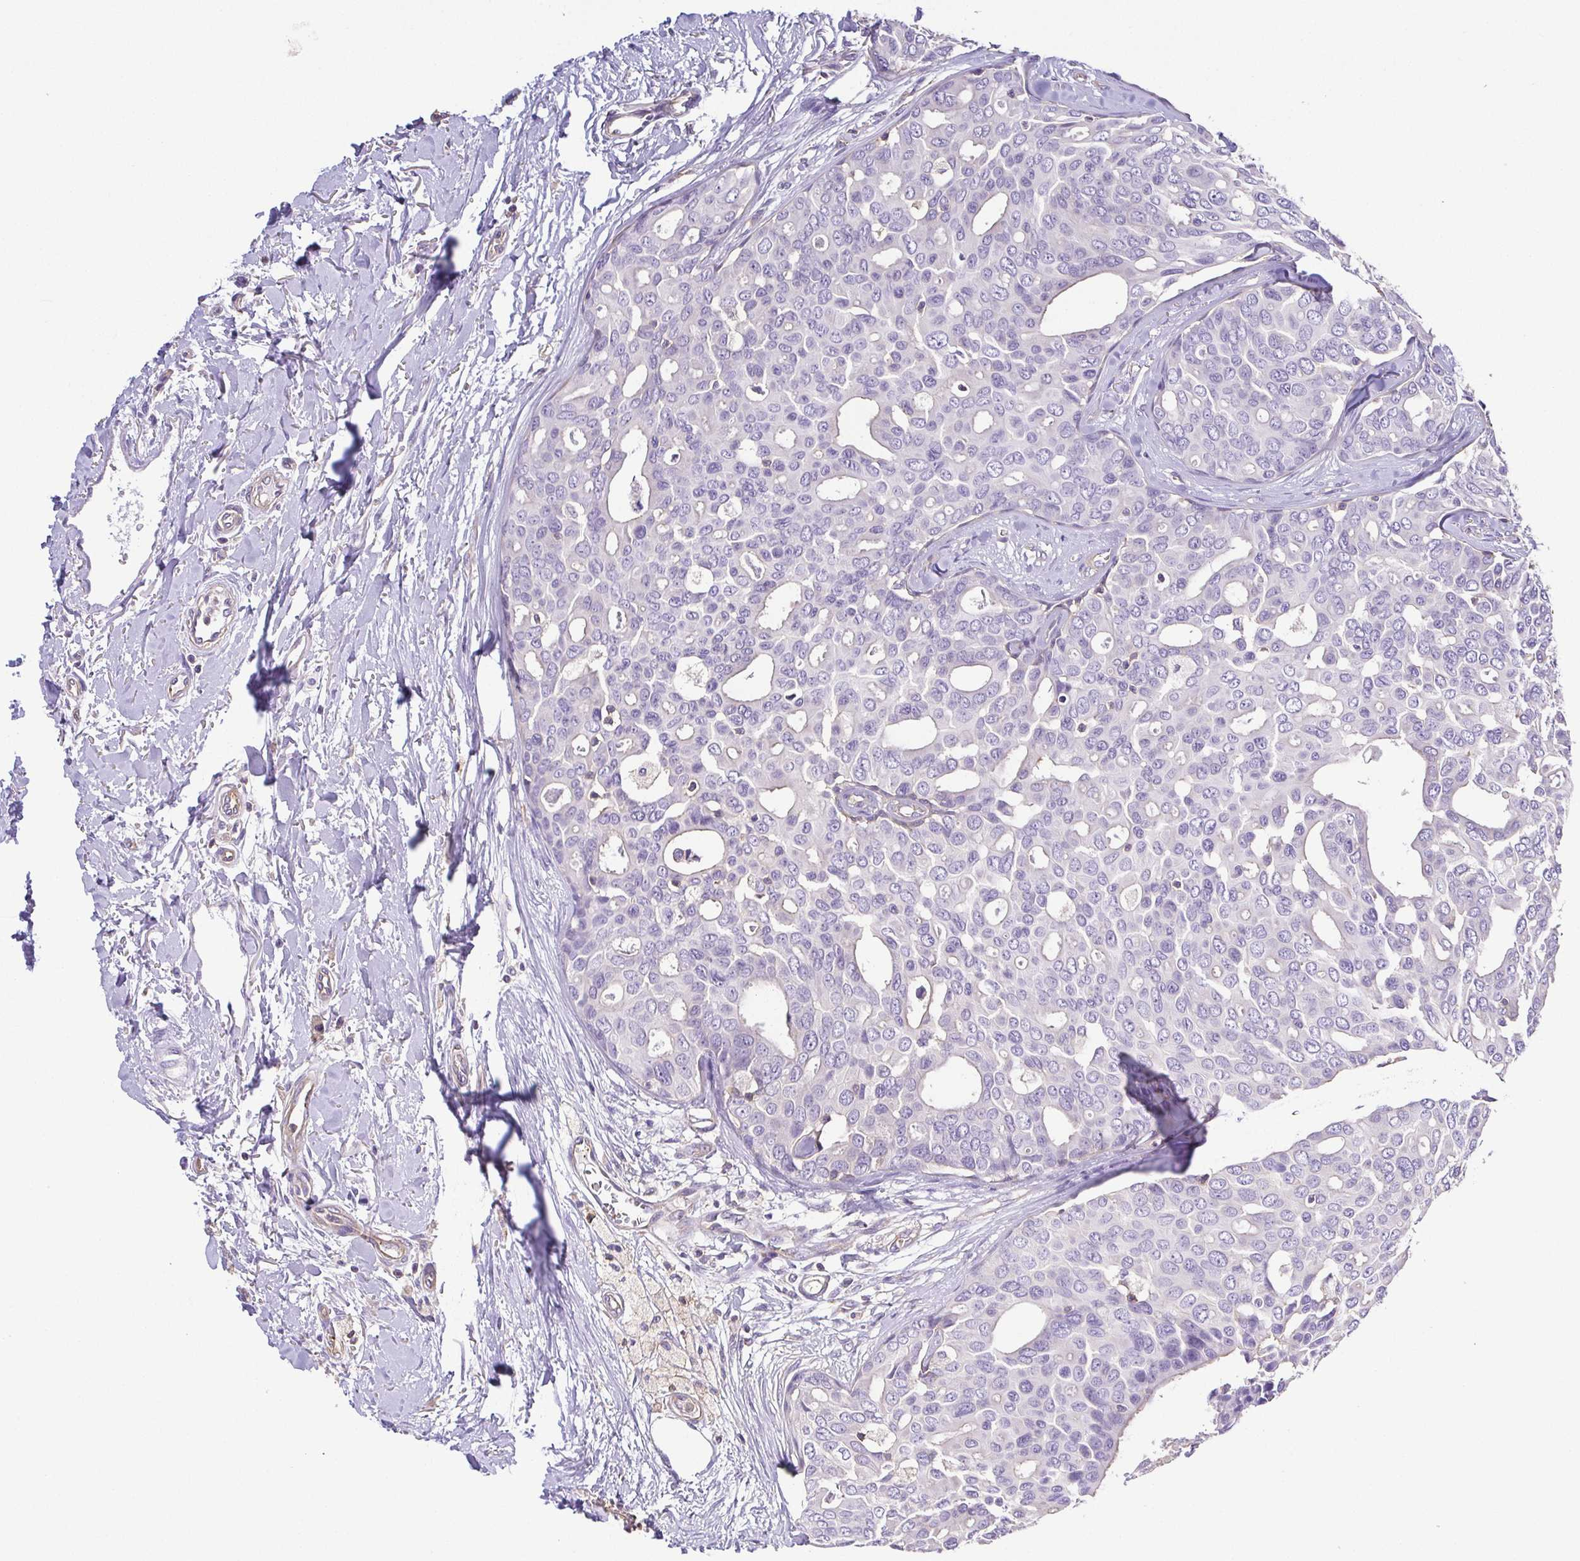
{"staining": {"intensity": "negative", "quantity": "none", "location": "none"}, "tissue": "breast cancer", "cell_type": "Tumor cells", "image_type": "cancer", "snomed": [{"axis": "morphology", "description": "Duct carcinoma"}, {"axis": "topography", "description": "Breast"}], "caption": "Tumor cells are negative for protein expression in human breast intraductal carcinoma.", "gene": "MYL6", "patient": {"sex": "female", "age": 54}}